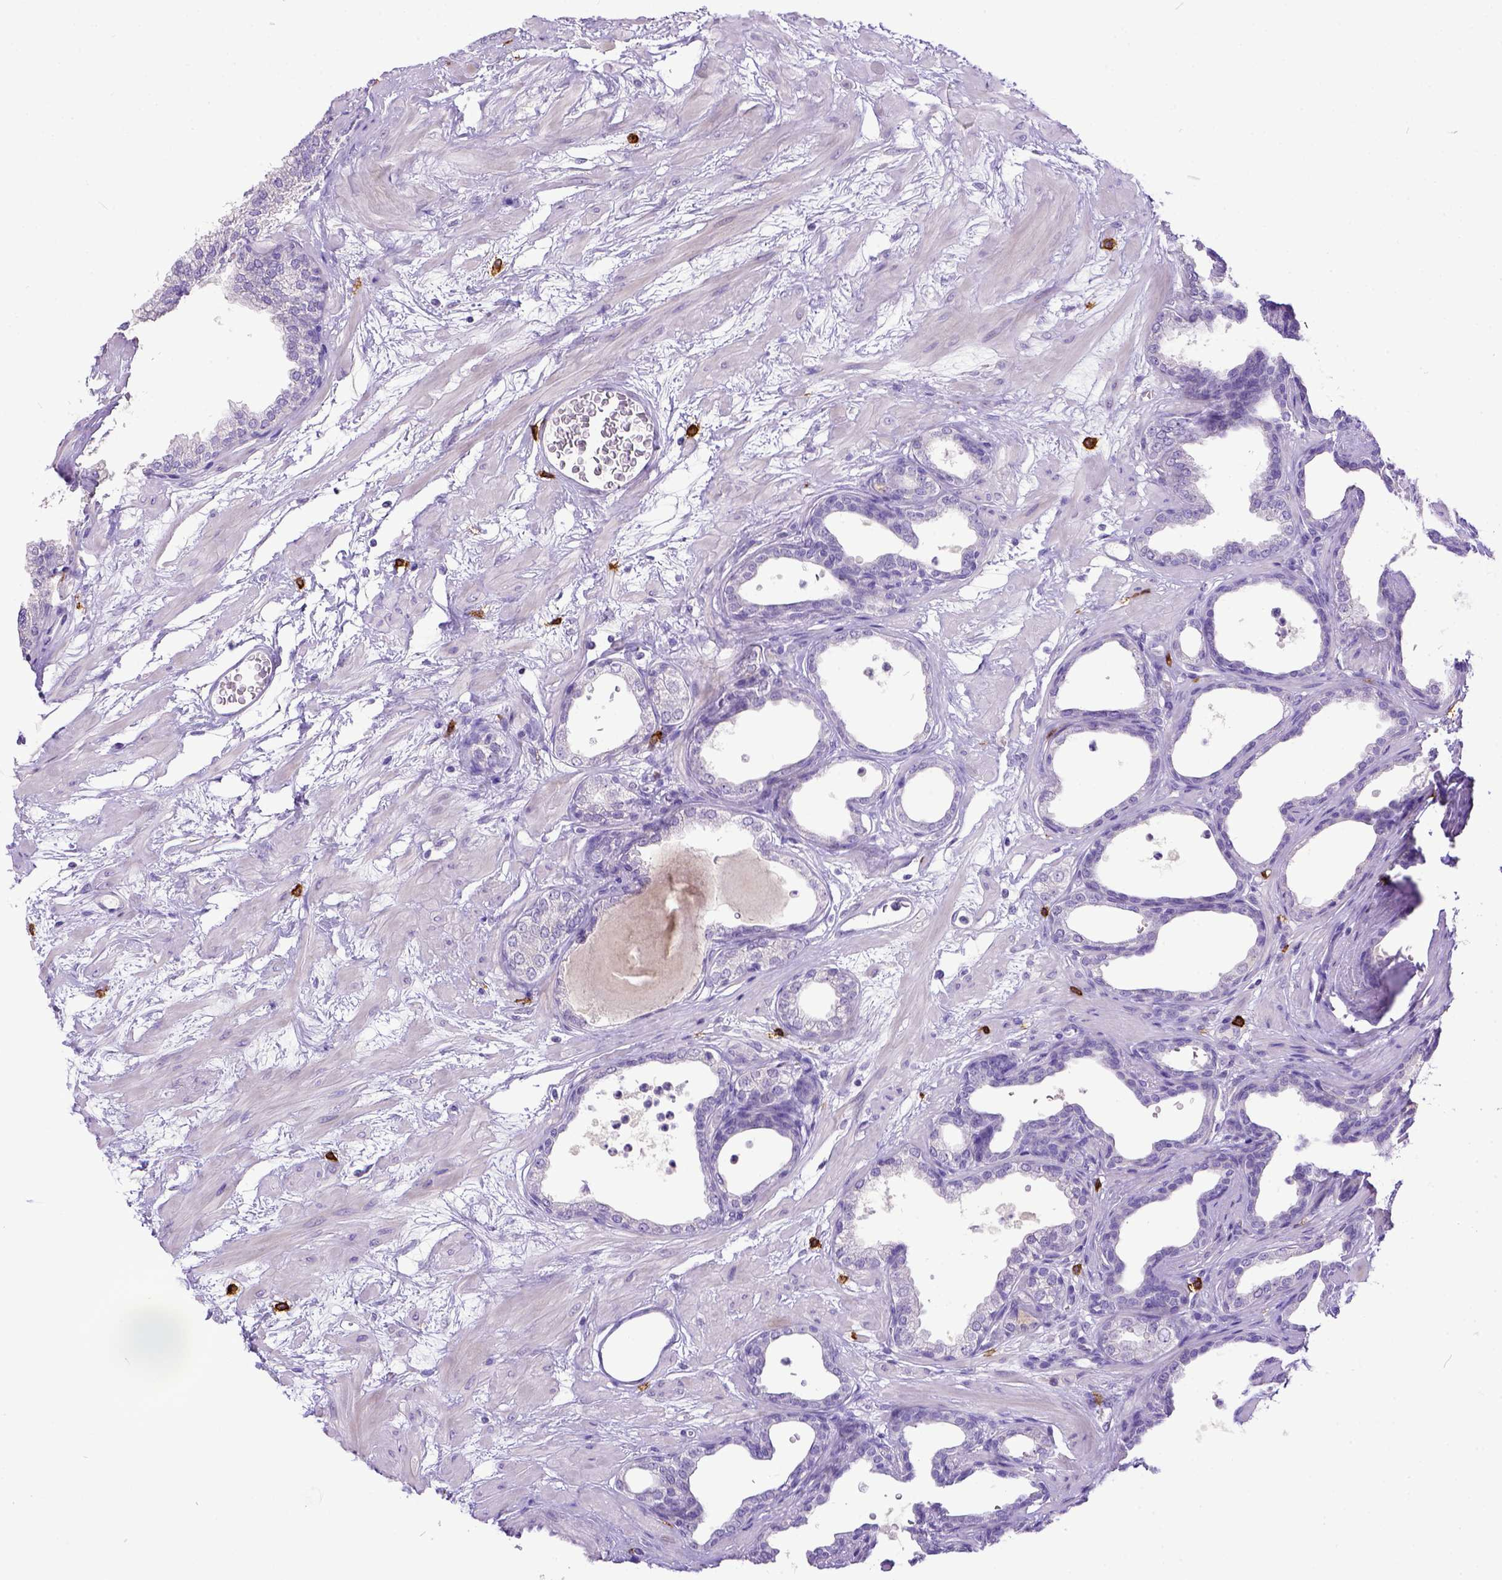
{"staining": {"intensity": "negative", "quantity": "none", "location": "none"}, "tissue": "prostate", "cell_type": "Glandular cells", "image_type": "normal", "snomed": [{"axis": "morphology", "description": "Normal tissue, NOS"}, {"axis": "topography", "description": "Prostate"}], "caption": "Immunohistochemical staining of normal prostate exhibits no significant expression in glandular cells.", "gene": "KIT", "patient": {"sex": "male", "age": 37}}